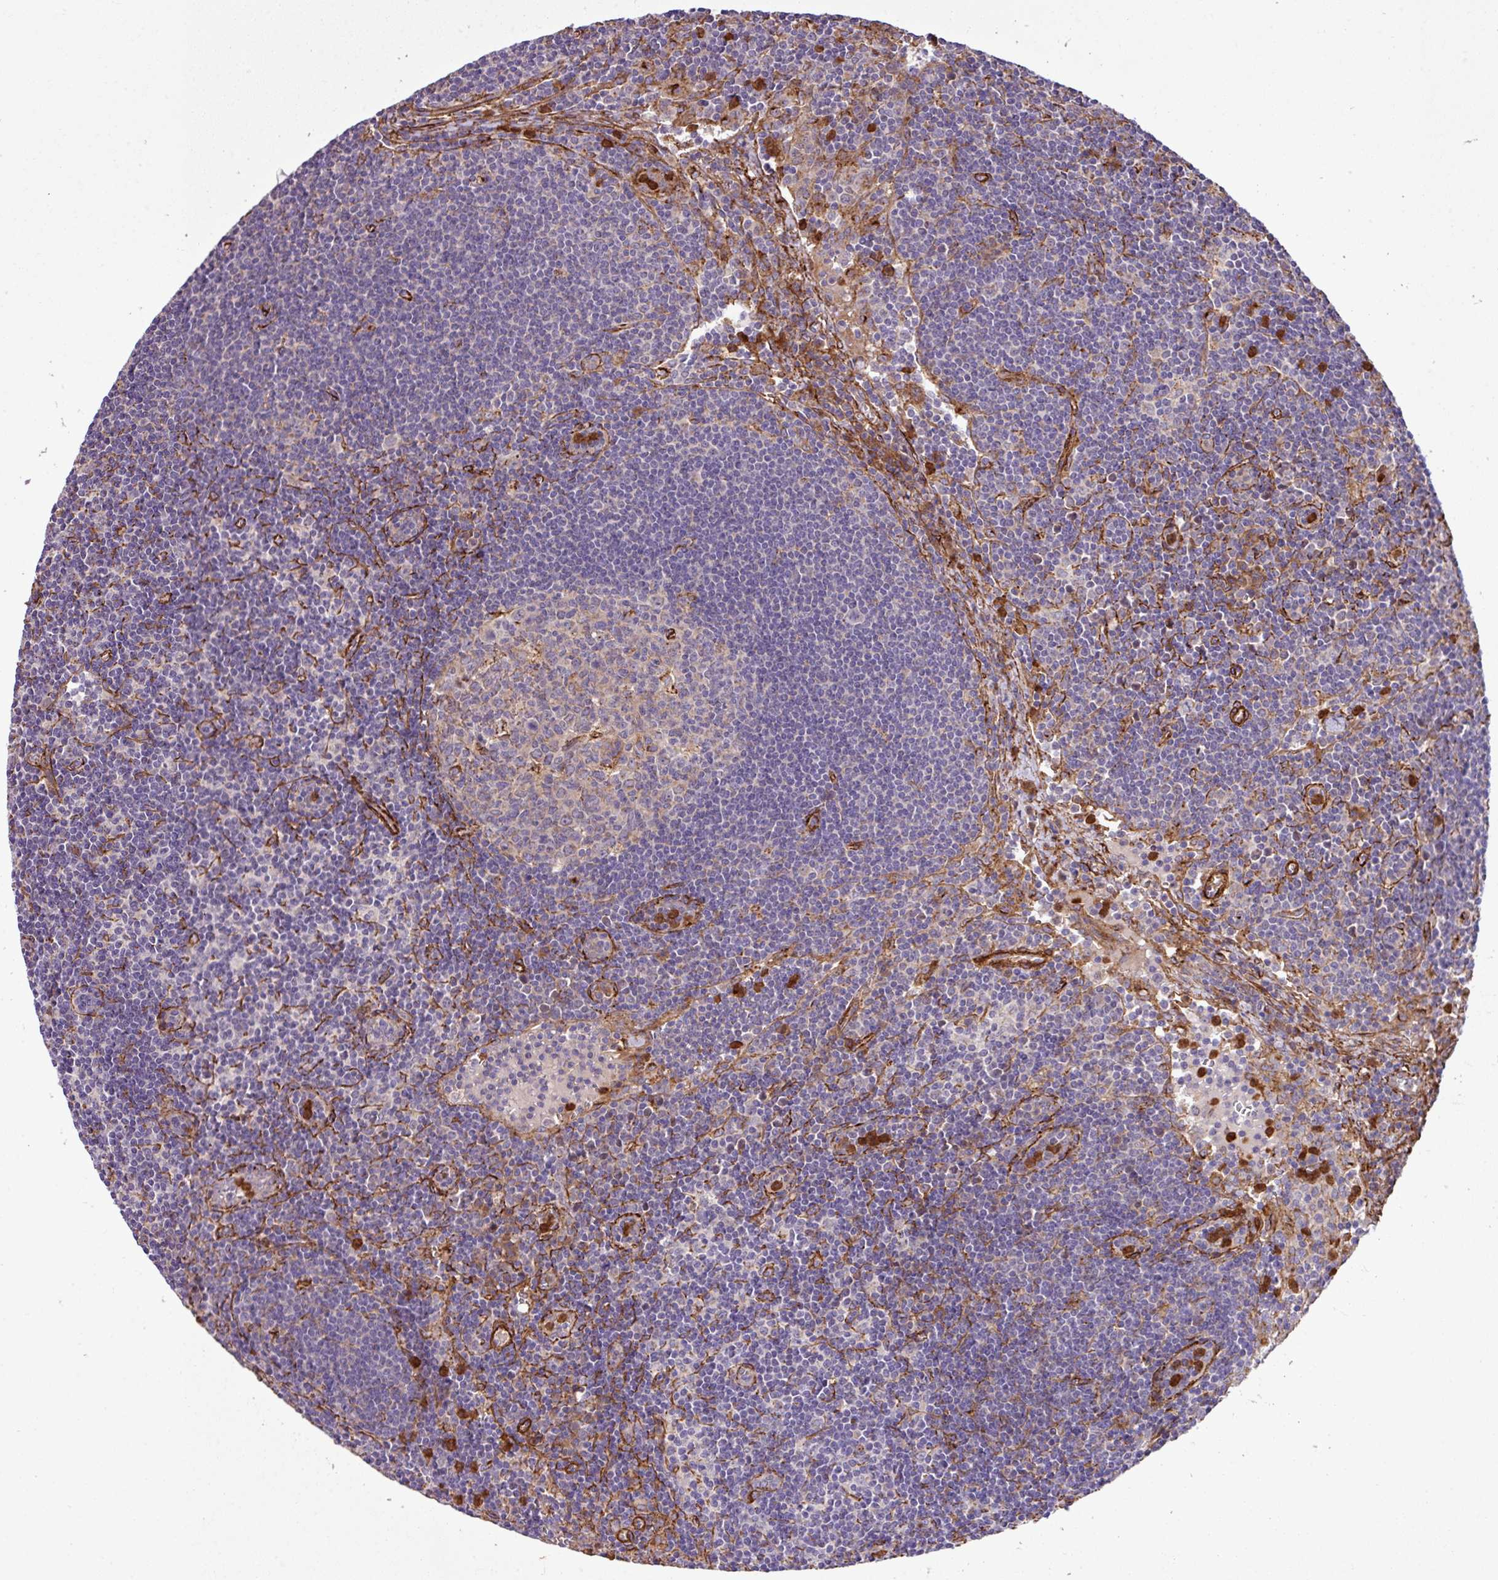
{"staining": {"intensity": "weak", "quantity": "<25%", "location": "cytoplasmic/membranous"}, "tissue": "lymph node", "cell_type": "Germinal center cells", "image_type": "normal", "snomed": [{"axis": "morphology", "description": "Normal tissue, NOS"}, {"axis": "topography", "description": "Lymph node"}], "caption": "Histopathology image shows no significant protein expression in germinal center cells of normal lymph node.", "gene": "FAM47E", "patient": {"sex": "female", "age": 29}}